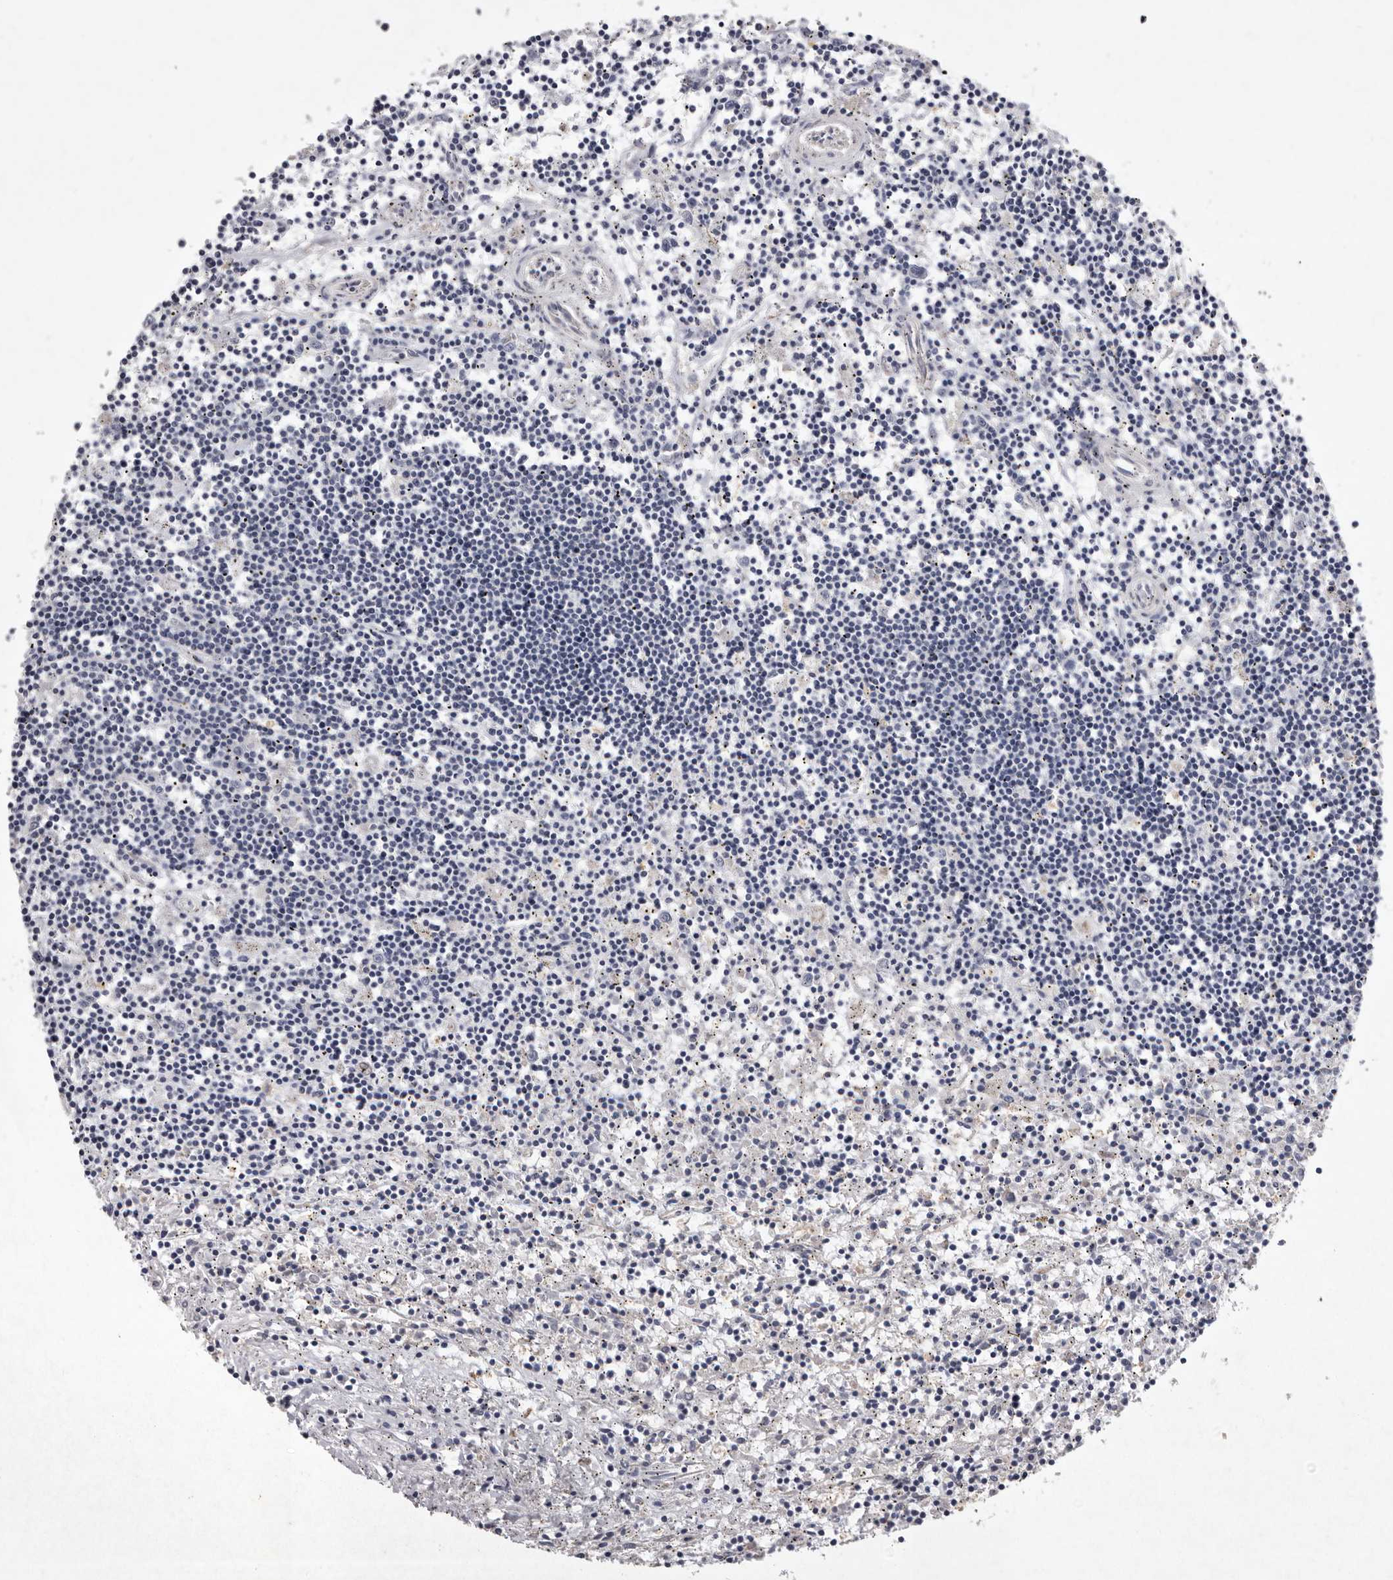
{"staining": {"intensity": "negative", "quantity": "none", "location": "none"}, "tissue": "lymphoma", "cell_type": "Tumor cells", "image_type": "cancer", "snomed": [{"axis": "morphology", "description": "Malignant lymphoma, non-Hodgkin's type, Low grade"}, {"axis": "topography", "description": "Spleen"}], "caption": "The immunohistochemistry (IHC) image has no significant positivity in tumor cells of lymphoma tissue.", "gene": "NKAIN4", "patient": {"sex": "male", "age": 76}}